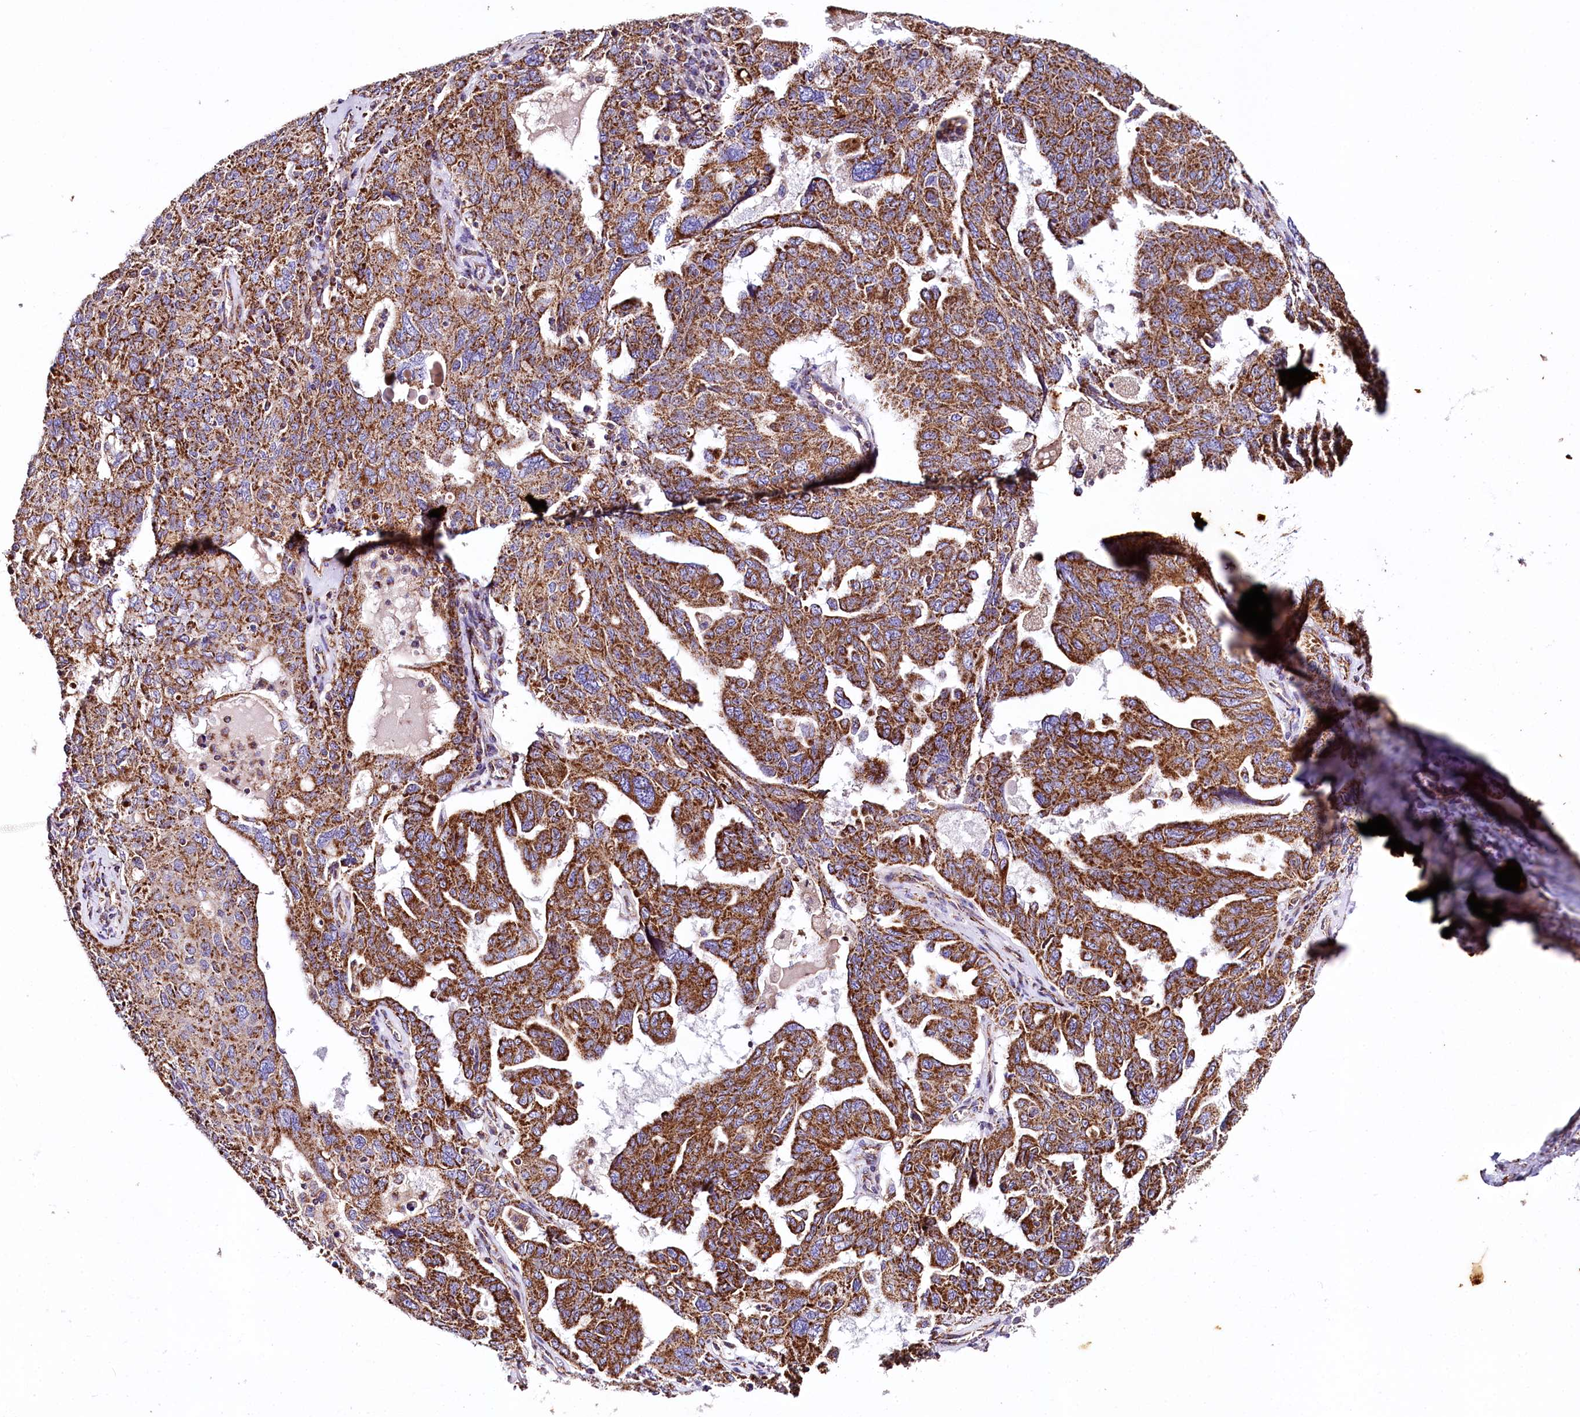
{"staining": {"intensity": "strong", "quantity": ">75%", "location": "cytoplasmic/membranous"}, "tissue": "ovarian cancer", "cell_type": "Tumor cells", "image_type": "cancer", "snomed": [{"axis": "morphology", "description": "Carcinoma, endometroid"}, {"axis": "topography", "description": "Ovary"}], "caption": "The histopathology image displays staining of endometroid carcinoma (ovarian), revealing strong cytoplasmic/membranous protein expression (brown color) within tumor cells.", "gene": "APLP2", "patient": {"sex": "female", "age": 62}}